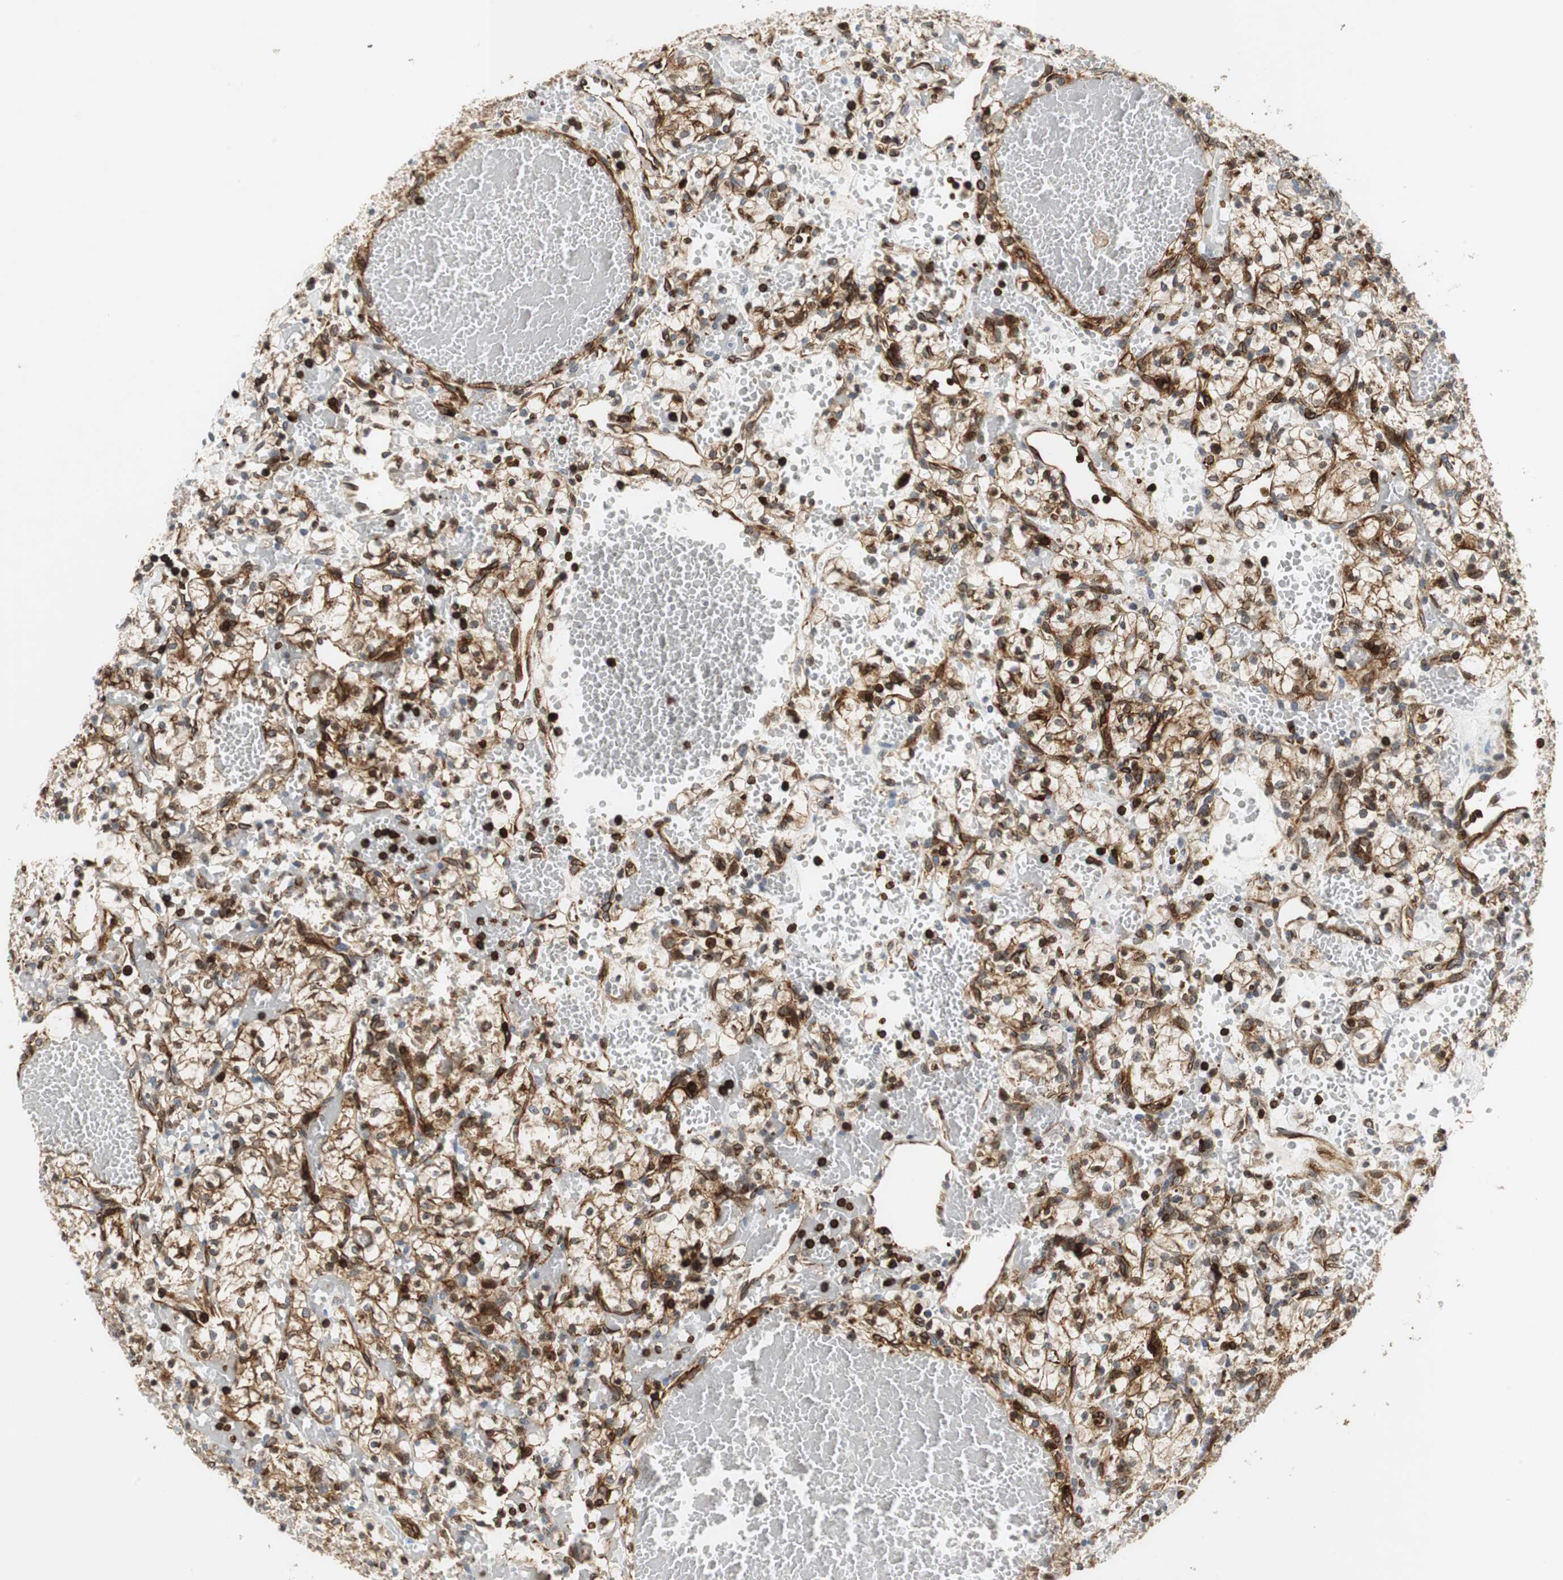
{"staining": {"intensity": "strong", "quantity": ">75%", "location": "cytoplasmic/membranous"}, "tissue": "renal cancer", "cell_type": "Tumor cells", "image_type": "cancer", "snomed": [{"axis": "morphology", "description": "Adenocarcinoma, NOS"}, {"axis": "topography", "description": "Kidney"}], "caption": "Tumor cells reveal strong cytoplasmic/membranous positivity in approximately >75% of cells in renal adenocarcinoma.", "gene": "TUBA4A", "patient": {"sex": "female", "age": 60}}